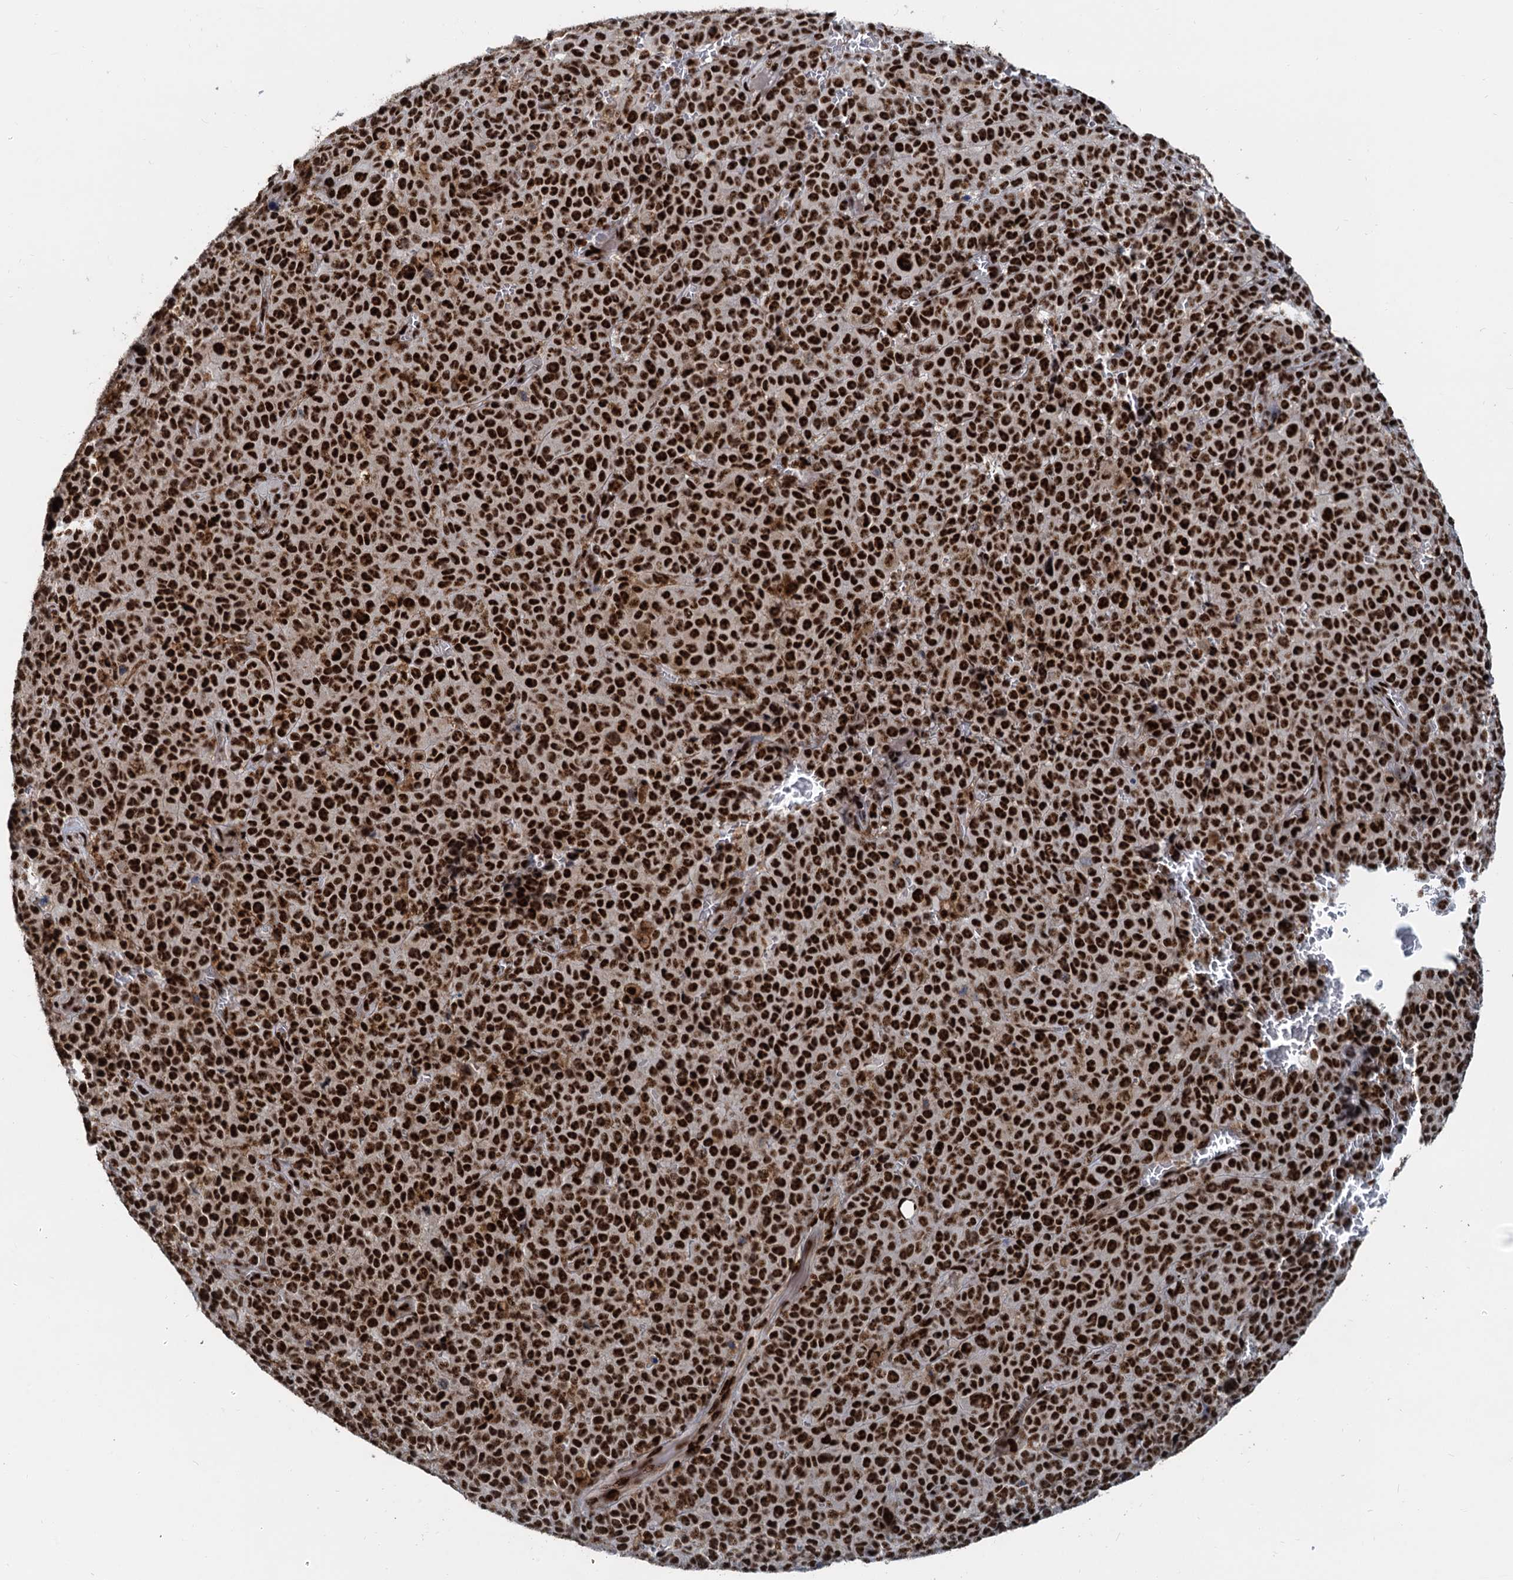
{"staining": {"intensity": "strong", "quantity": ">75%", "location": "nuclear"}, "tissue": "melanoma", "cell_type": "Tumor cells", "image_type": "cancer", "snomed": [{"axis": "morphology", "description": "Malignant melanoma, NOS"}, {"axis": "topography", "description": "Skin"}], "caption": "Melanoma was stained to show a protein in brown. There is high levels of strong nuclear positivity in about >75% of tumor cells.", "gene": "RBM26", "patient": {"sex": "female", "age": 82}}